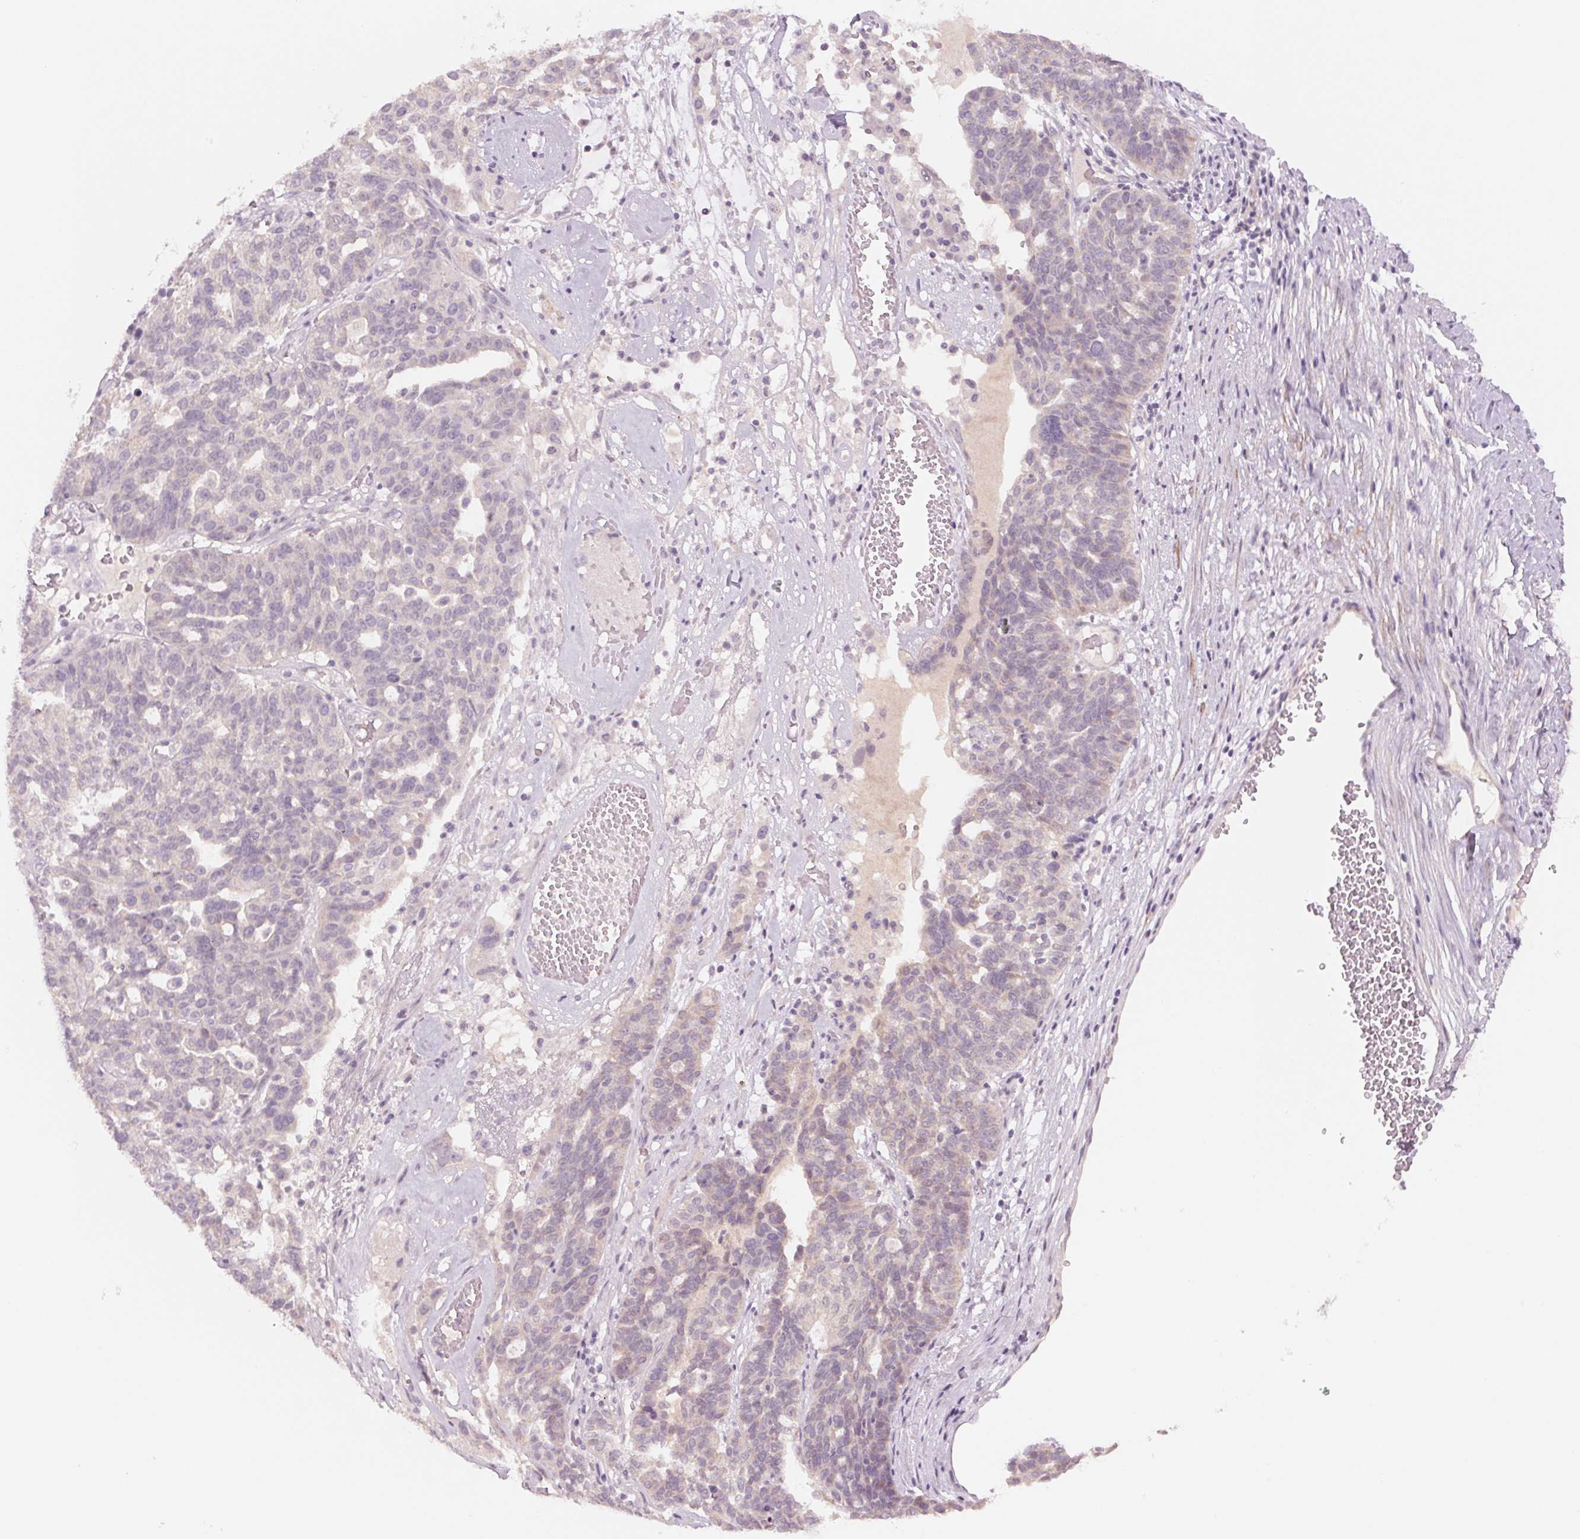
{"staining": {"intensity": "negative", "quantity": "none", "location": "none"}, "tissue": "ovarian cancer", "cell_type": "Tumor cells", "image_type": "cancer", "snomed": [{"axis": "morphology", "description": "Cystadenocarcinoma, serous, NOS"}, {"axis": "topography", "description": "Ovary"}], "caption": "IHC of human serous cystadenocarcinoma (ovarian) displays no staining in tumor cells.", "gene": "PPIA", "patient": {"sex": "female", "age": 59}}